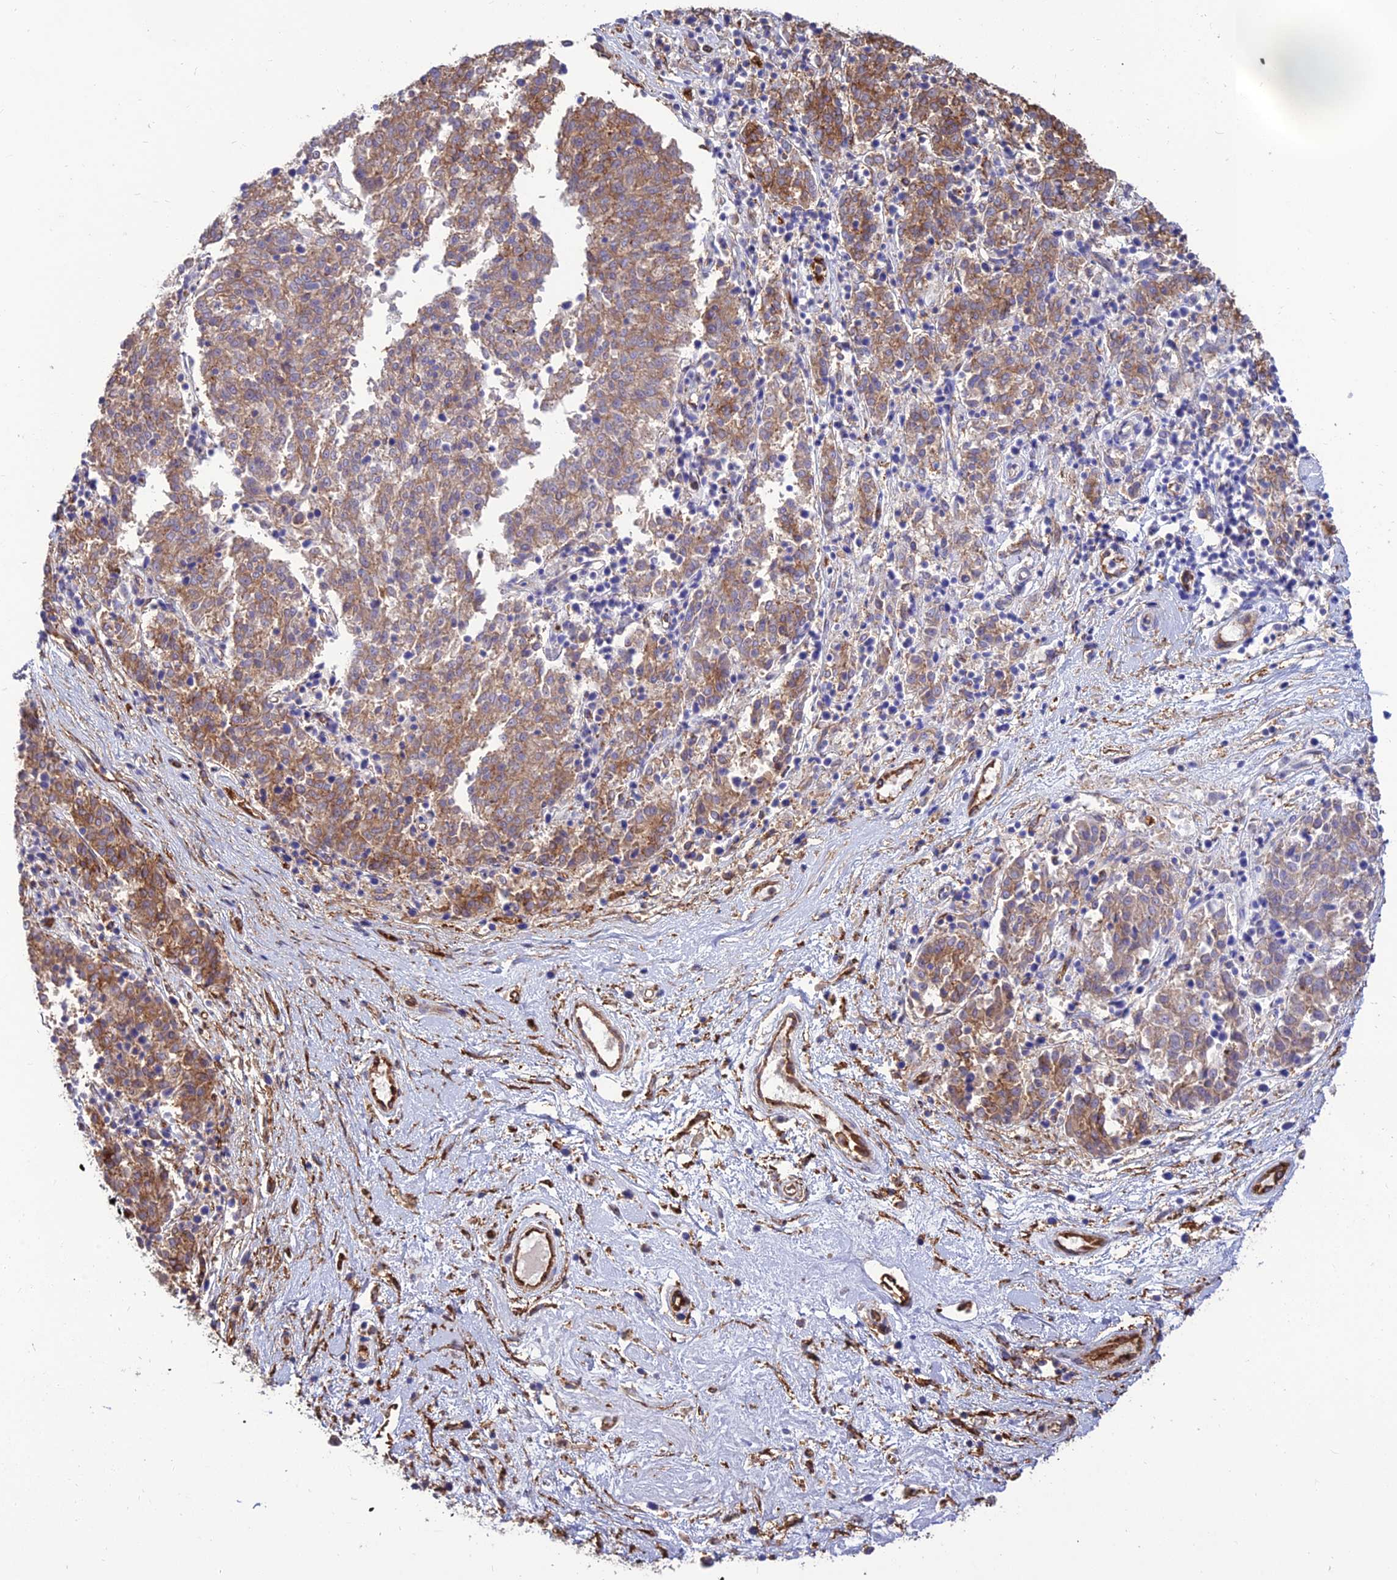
{"staining": {"intensity": "moderate", "quantity": "25%-75%", "location": "cytoplasmic/membranous"}, "tissue": "melanoma", "cell_type": "Tumor cells", "image_type": "cancer", "snomed": [{"axis": "morphology", "description": "Malignant melanoma, NOS"}, {"axis": "topography", "description": "Skin"}], "caption": "This is an image of immunohistochemistry (IHC) staining of melanoma, which shows moderate expression in the cytoplasmic/membranous of tumor cells.", "gene": "CRTAP", "patient": {"sex": "female", "age": 72}}